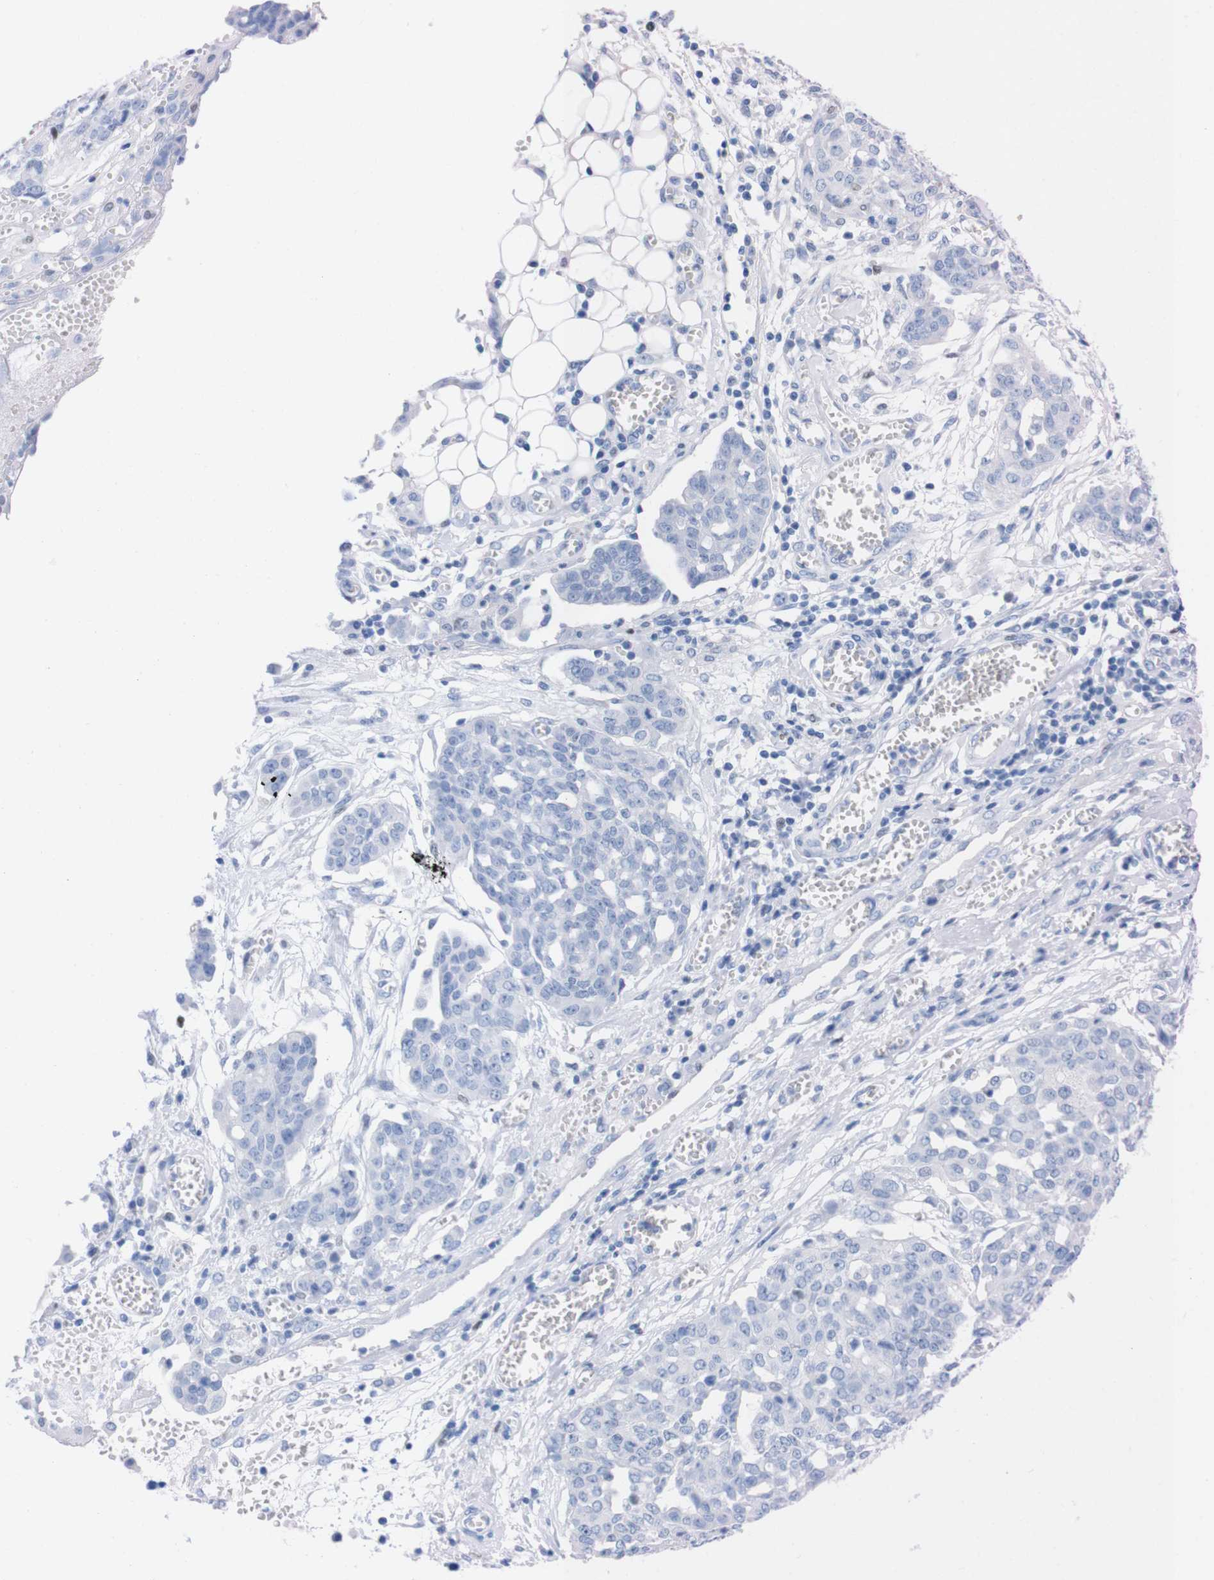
{"staining": {"intensity": "negative", "quantity": "none", "location": "none"}, "tissue": "ovarian cancer", "cell_type": "Tumor cells", "image_type": "cancer", "snomed": [{"axis": "morphology", "description": "Cystadenocarcinoma, serous, NOS"}, {"axis": "topography", "description": "Soft tissue"}, {"axis": "topography", "description": "Ovary"}], "caption": "Human ovarian serous cystadenocarcinoma stained for a protein using immunohistochemistry (IHC) displays no staining in tumor cells.", "gene": "P2RY12", "patient": {"sex": "female", "age": 57}}